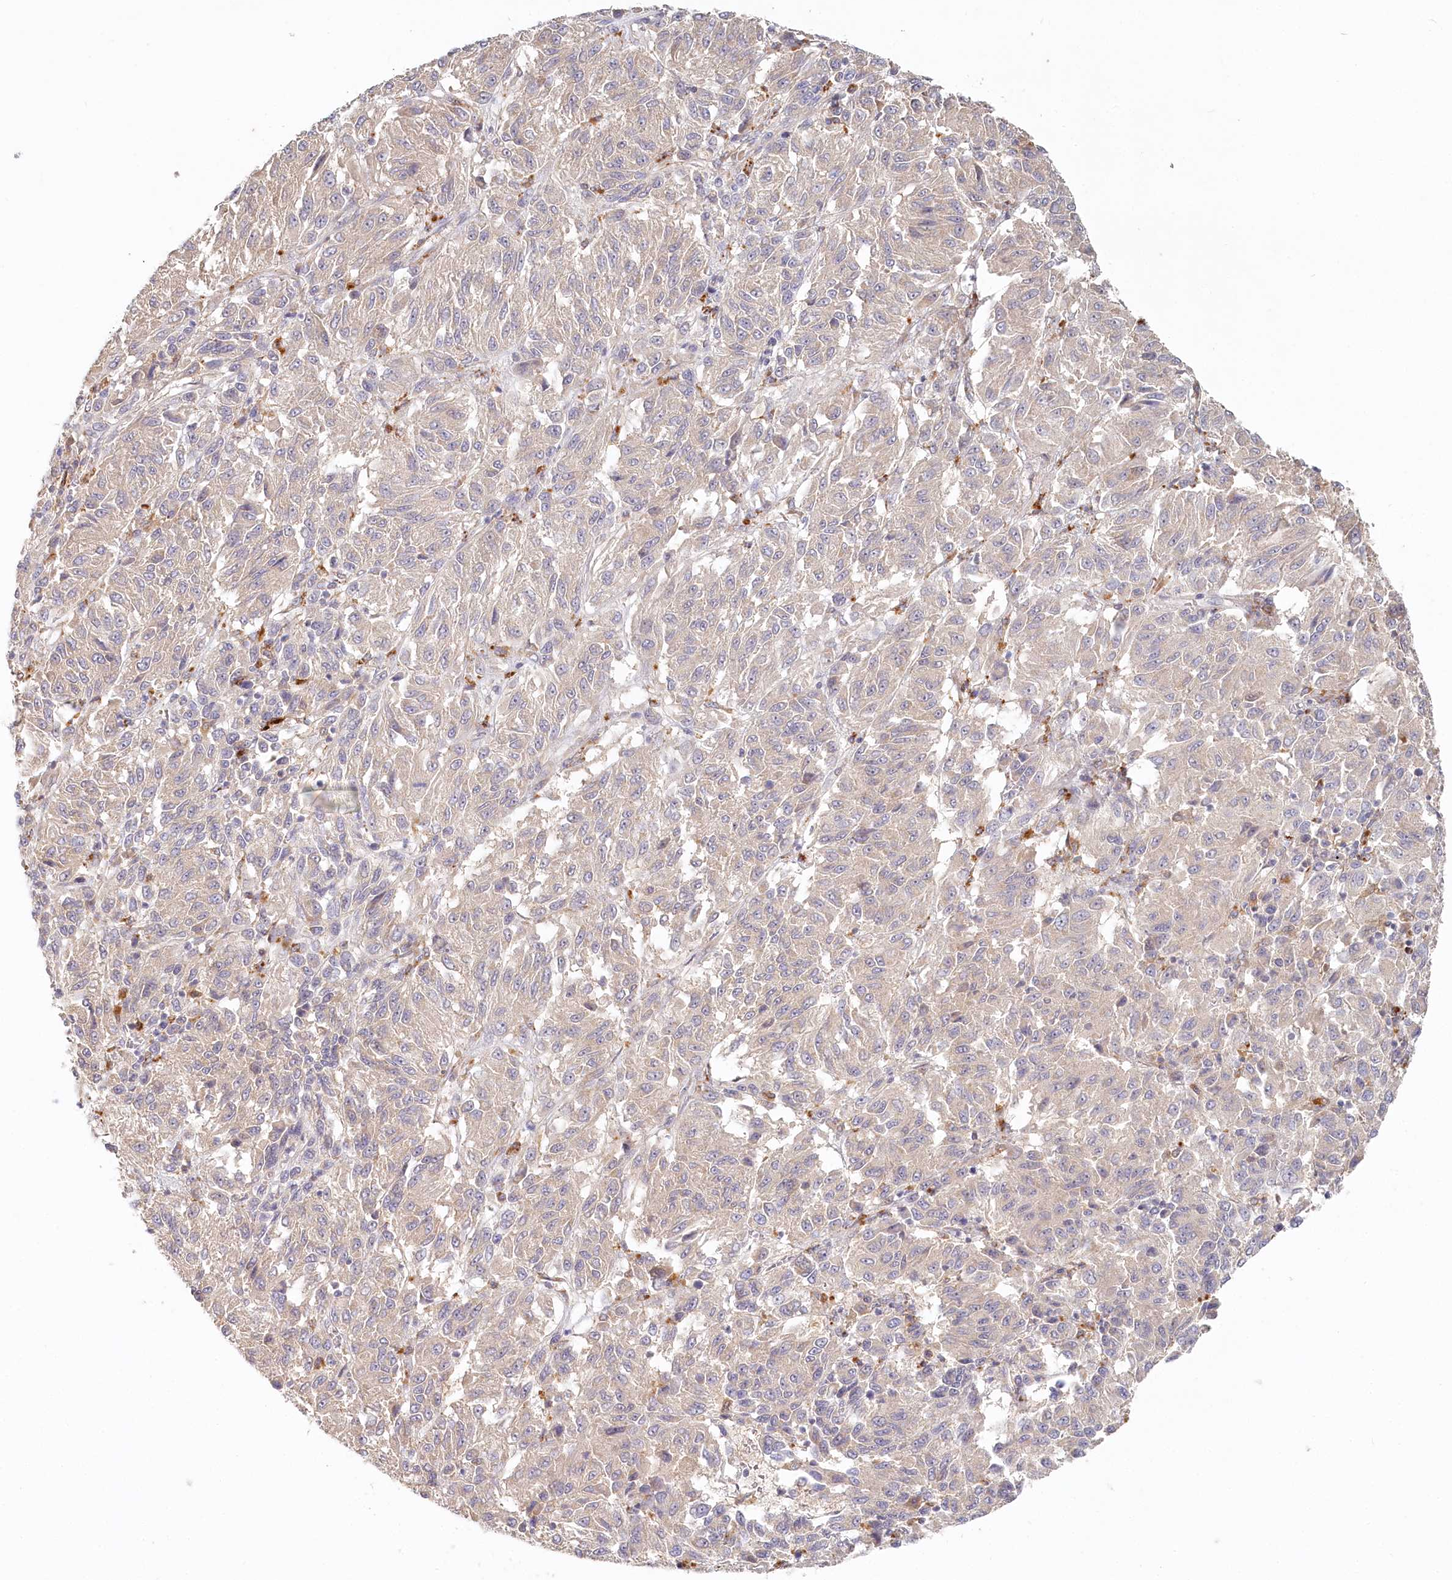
{"staining": {"intensity": "negative", "quantity": "none", "location": "none"}, "tissue": "melanoma", "cell_type": "Tumor cells", "image_type": "cancer", "snomed": [{"axis": "morphology", "description": "Malignant melanoma, Metastatic site"}, {"axis": "topography", "description": "Lung"}], "caption": "High magnification brightfield microscopy of malignant melanoma (metastatic site) stained with DAB (brown) and counterstained with hematoxylin (blue): tumor cells show no significant staining.", "gene": "VSIG1", "patient": {"sex": "male", "age": 64}}